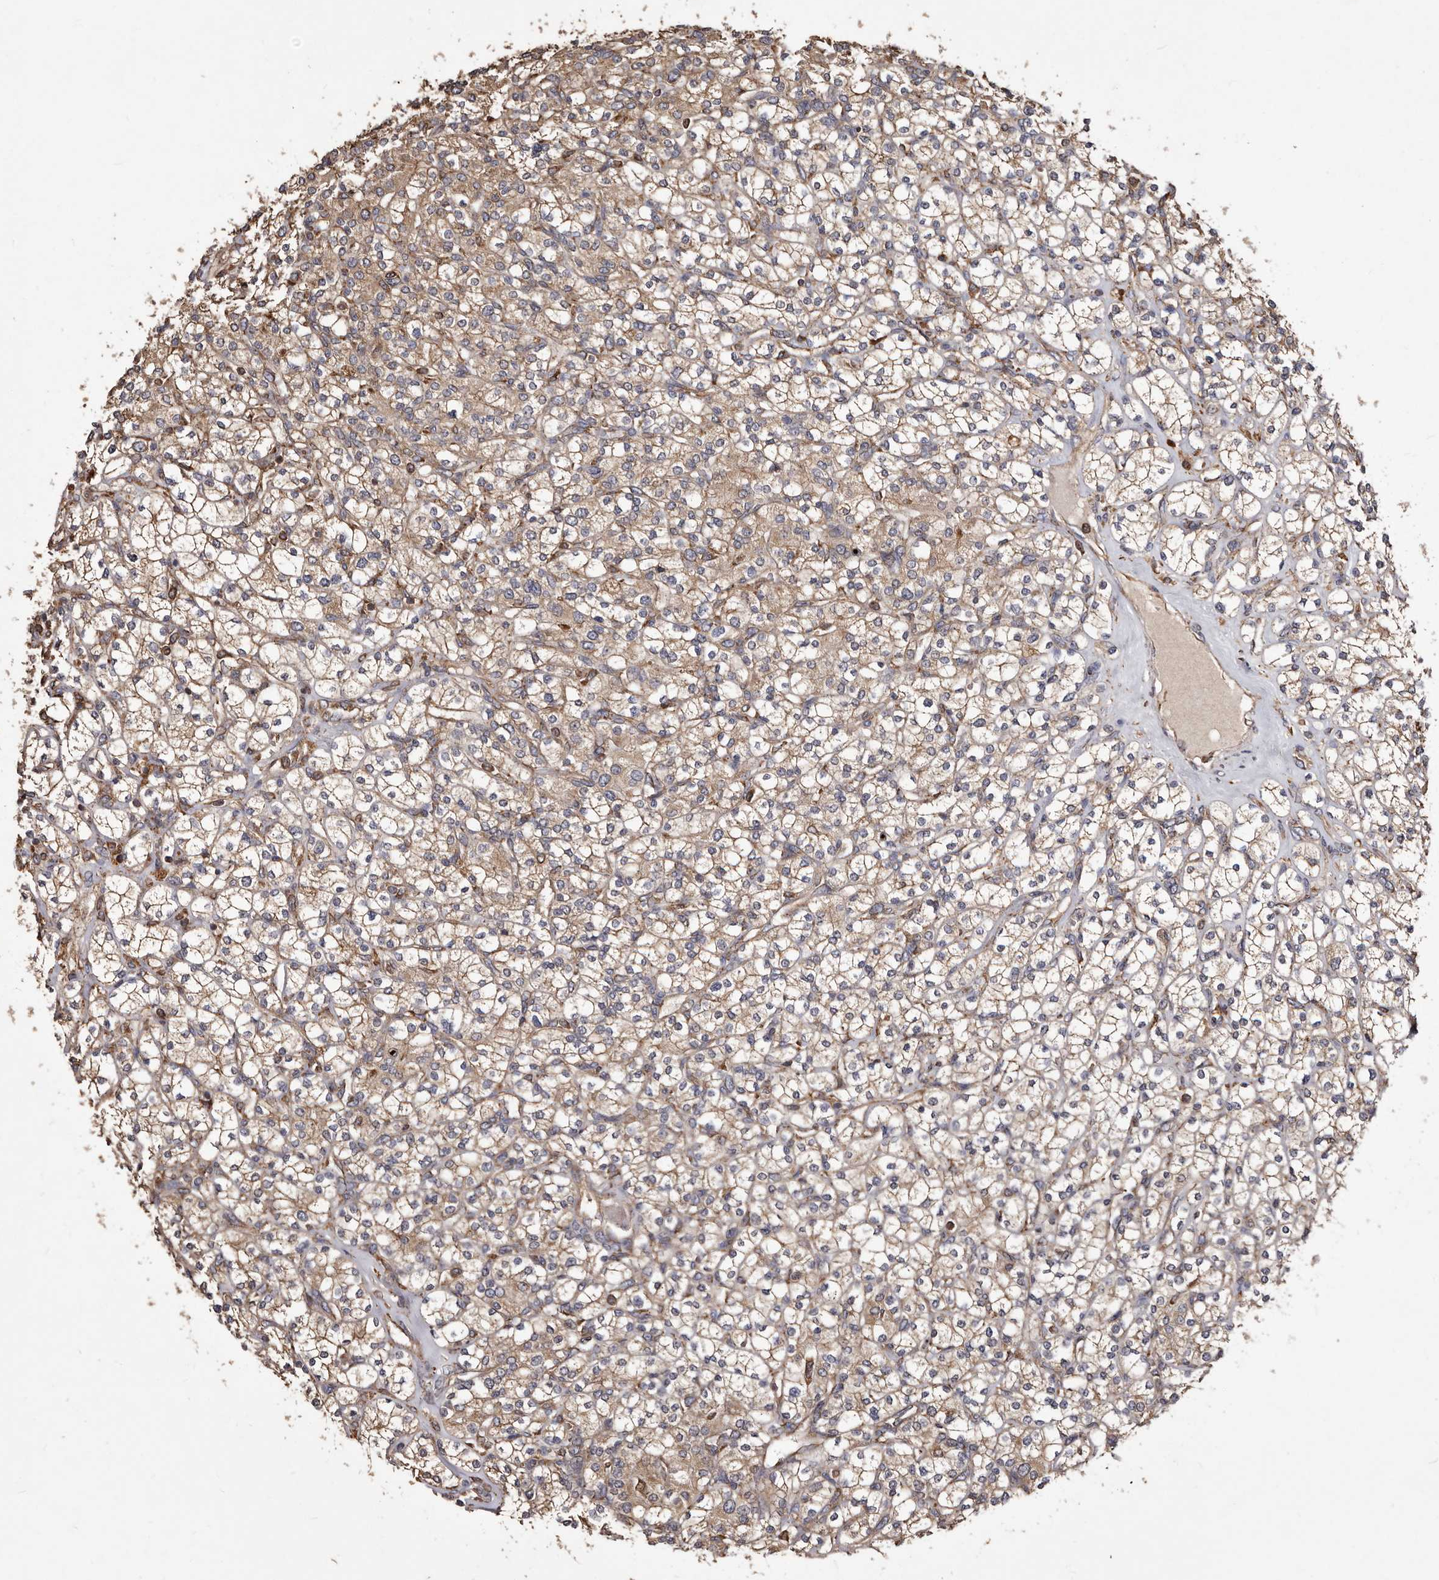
{"staining": {"intensity": "weak", "quantity": ">75%", "location": "cytoplasmic/membranous"}, "tissue": "renal cancer", "cell_type": "Tumor cells", "image_type": "cancer", "snomed": [{"axis": "morphology", "description": "Adenocarcinoma, NOS"}, {"axis": "topography", "description": "Kidney"}], "caption": "Renal cancer (adenocarcinoma) stained for a protein (brown) shows weak cytoplasmic/membranous positive expression in approximately >75% of tumor cells.", "gene": "STEAP2", "patient": {"sex": "male", "age": 77}}